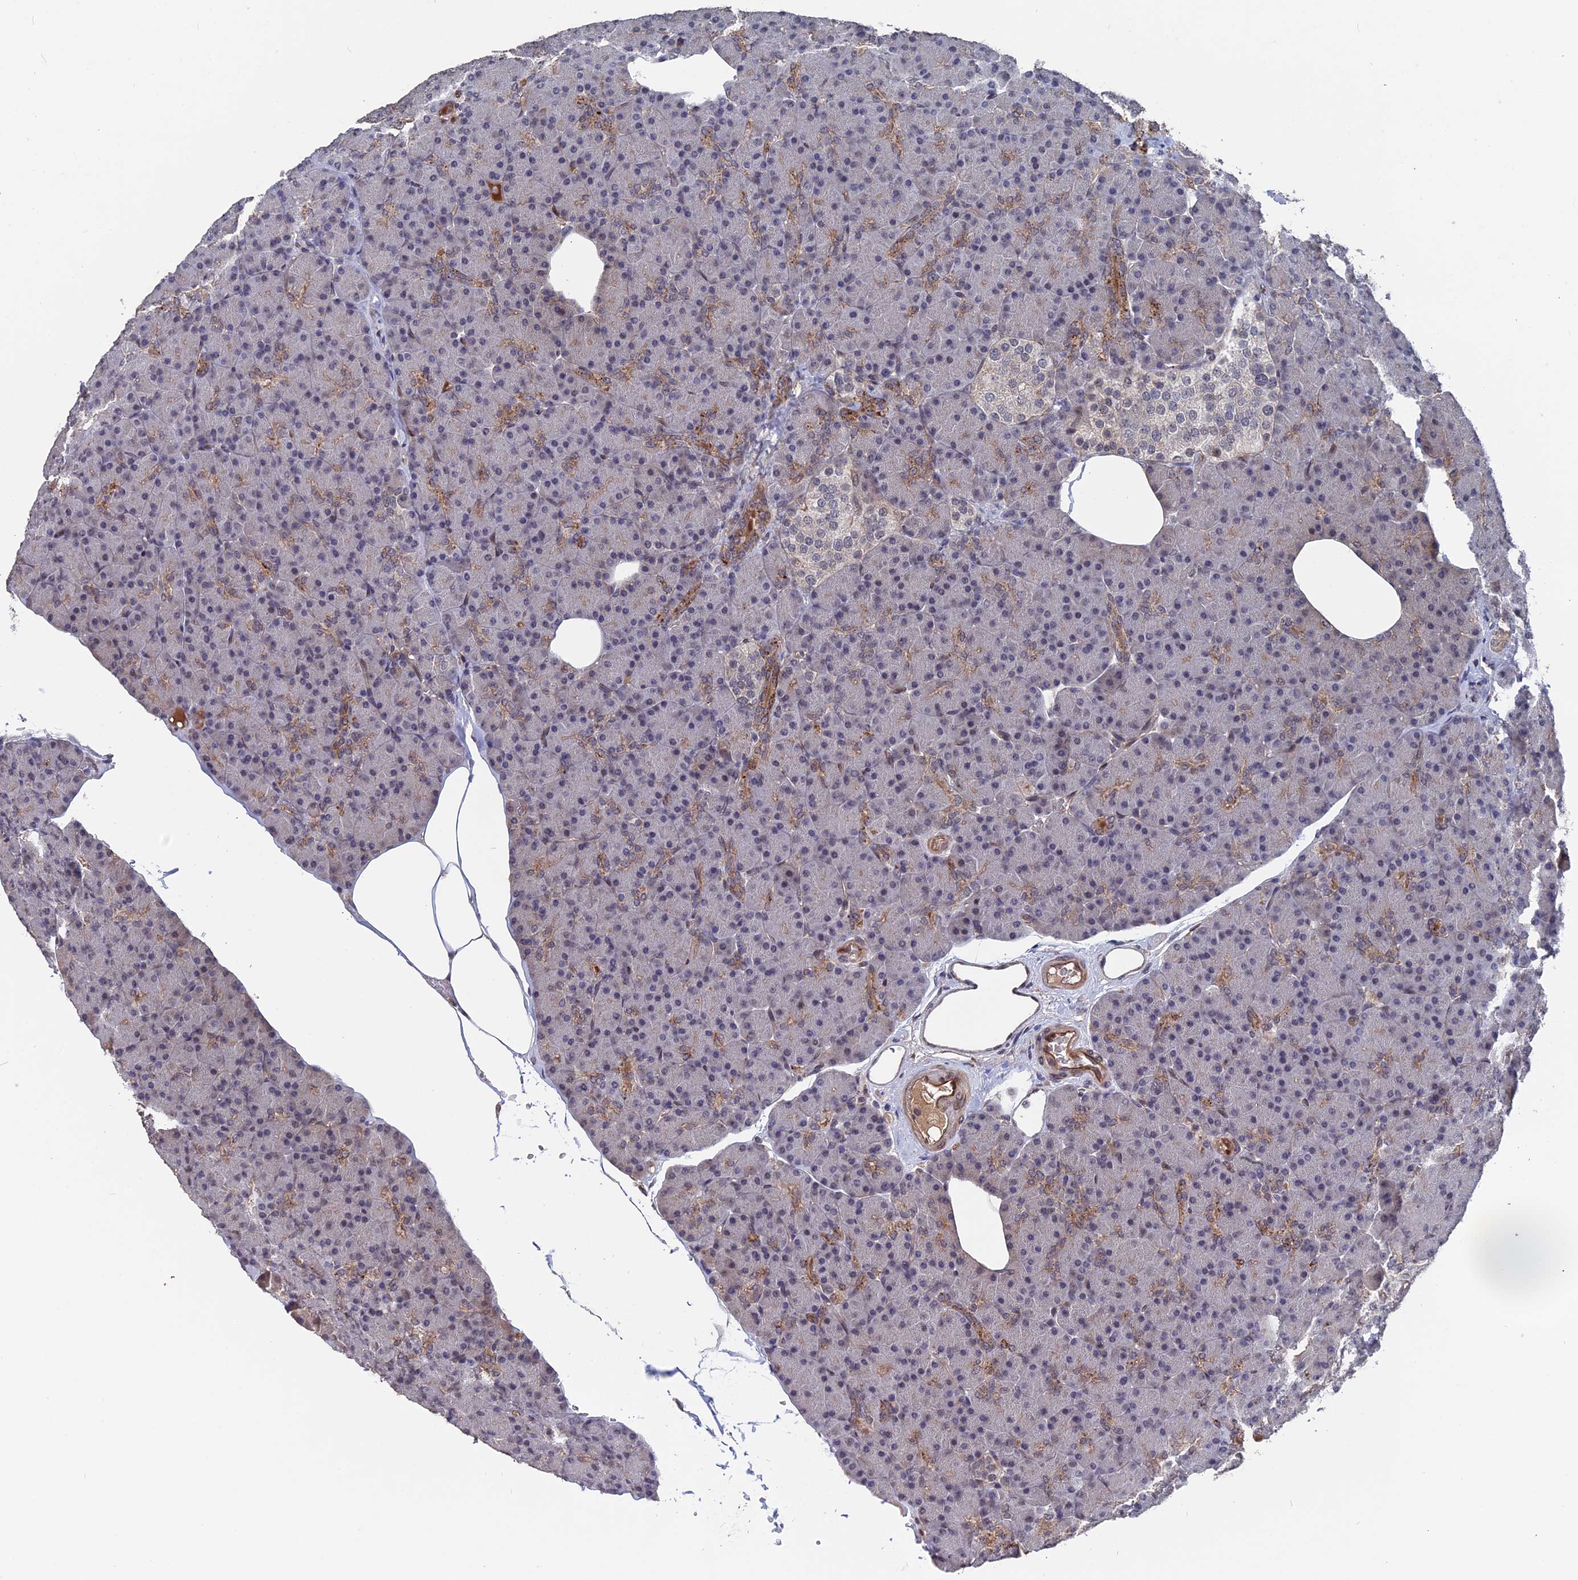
{"staining": {"intensity": "strong", "quantity": "<25%", "location": "cytoplasmic/membranous"}, "tissue": "pancreas", "cell_type": "Exocrine glandular cells", "image_type": "normal", "snomed": [{"axis": "morphology", "description": "Normal tissue, NOS"}, {"axis": "topography", "description": "Pancreas"}], "caption": "Protein staining exhibits strong cytoplasmic/membranous staining in approximately <25% of exocrine glandular cells in unremarkable pancreas.", "gene": "NOSIP", "patient": {"sex": "female", "age": 43}}